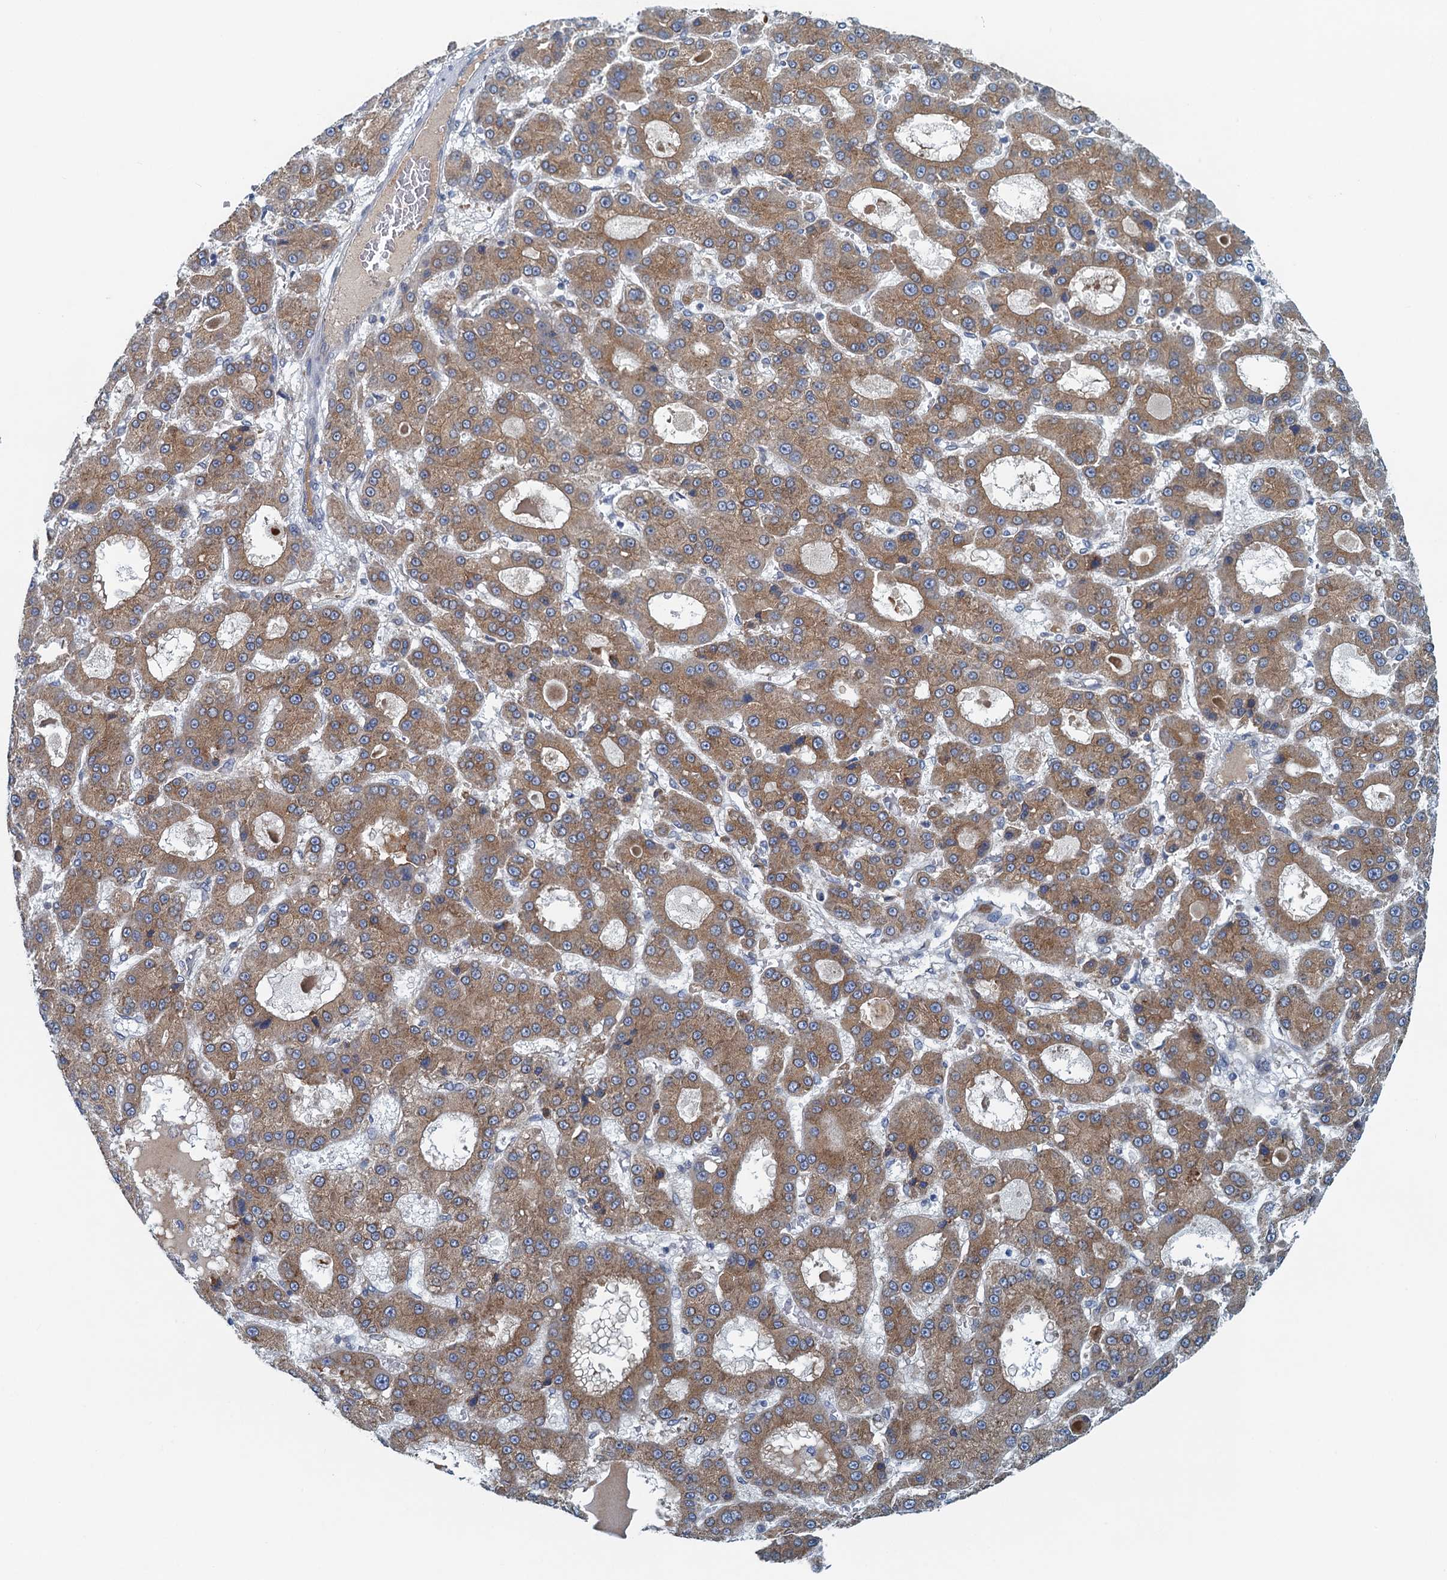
{"staining": {"intensity": "moderate", "quantity": ">75%", "location": "cytoplasmic/membranous"}, "tissue": "liver cancer", "cell_type": "Tumor cells", "image_type": "cancer", "snomed": [{"axis": "morphology", "description": "Carcinoma, Hepatocellular, NOS"}, {"axis": "topography", "description": "Liver"}], "caption": "Immunohistochemistry of liver cancer displays medium levels of moderate cytoplasmic/membranous staining in about >75% of tumor cells. The staining is performed using DAB (3,3'-diaminobenzidine) brown chromogen to label protein expression. The nuclei are counter-stained blue using hematoxylin.", "gene": "MYDGF", "patient": {"sex": "male", "age": 70}}